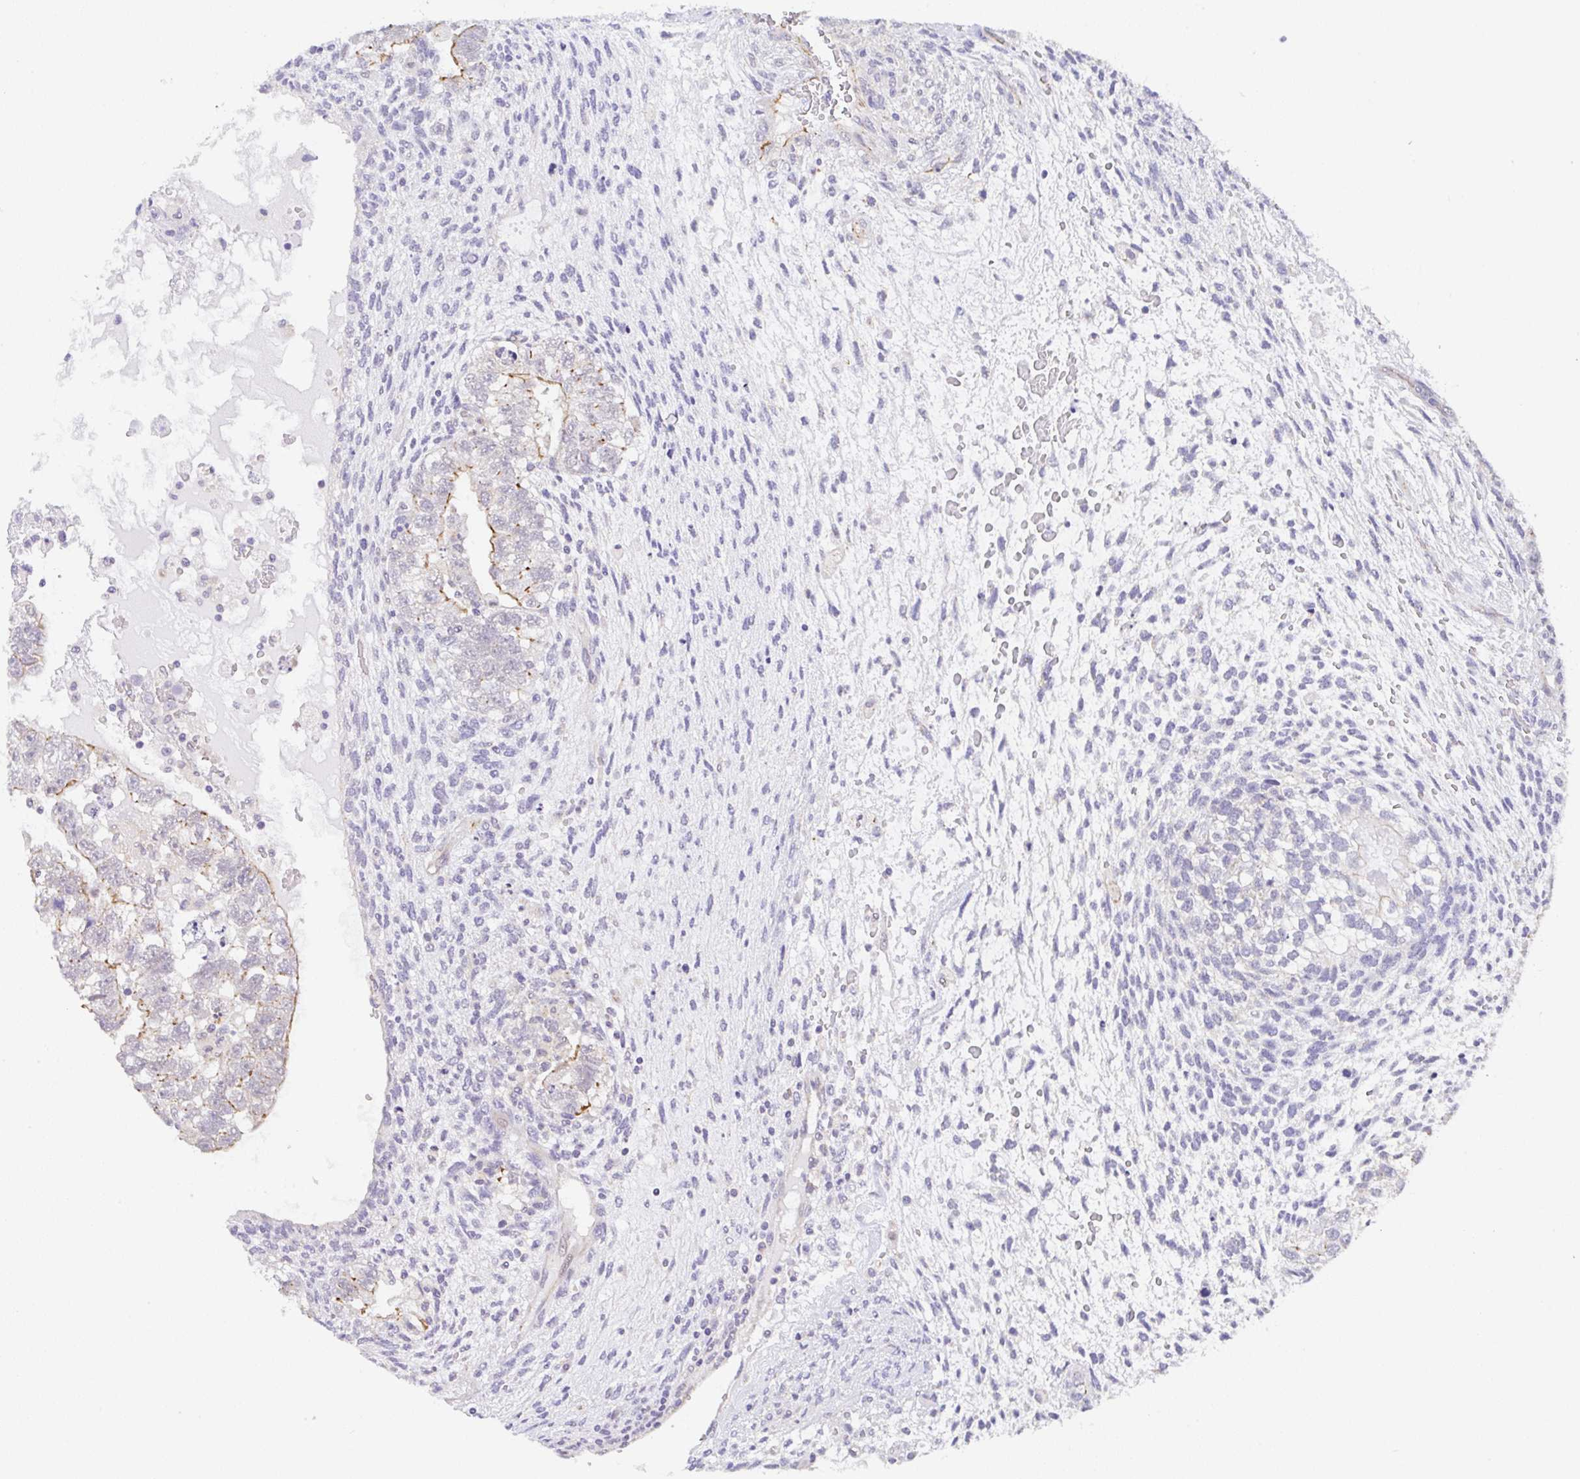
{"staining": {"intensity": "moderate", "quantity": "<25%", "location": "cytoplasmic/membranous"}, "tissue": "testis cancer", "cell_type": "Tumor cells", "image_type": "cancer", "snomed": [{"axis": "morphology", "description": "Normal tissue, NOS"}, {"axis": "morphology", "description": "Carcinoma, Embryonal, NOS"}, {"axis": "topography", "description": "Testis"}], "caption": "Protein analysis of testis embryonal carcinoma tissue demonstrates moderate cytoplasmic/membranous staining in about <25% of tumor cells.", "gene": "CGNL1", "patient": {"sex": "male", "age": 36}}